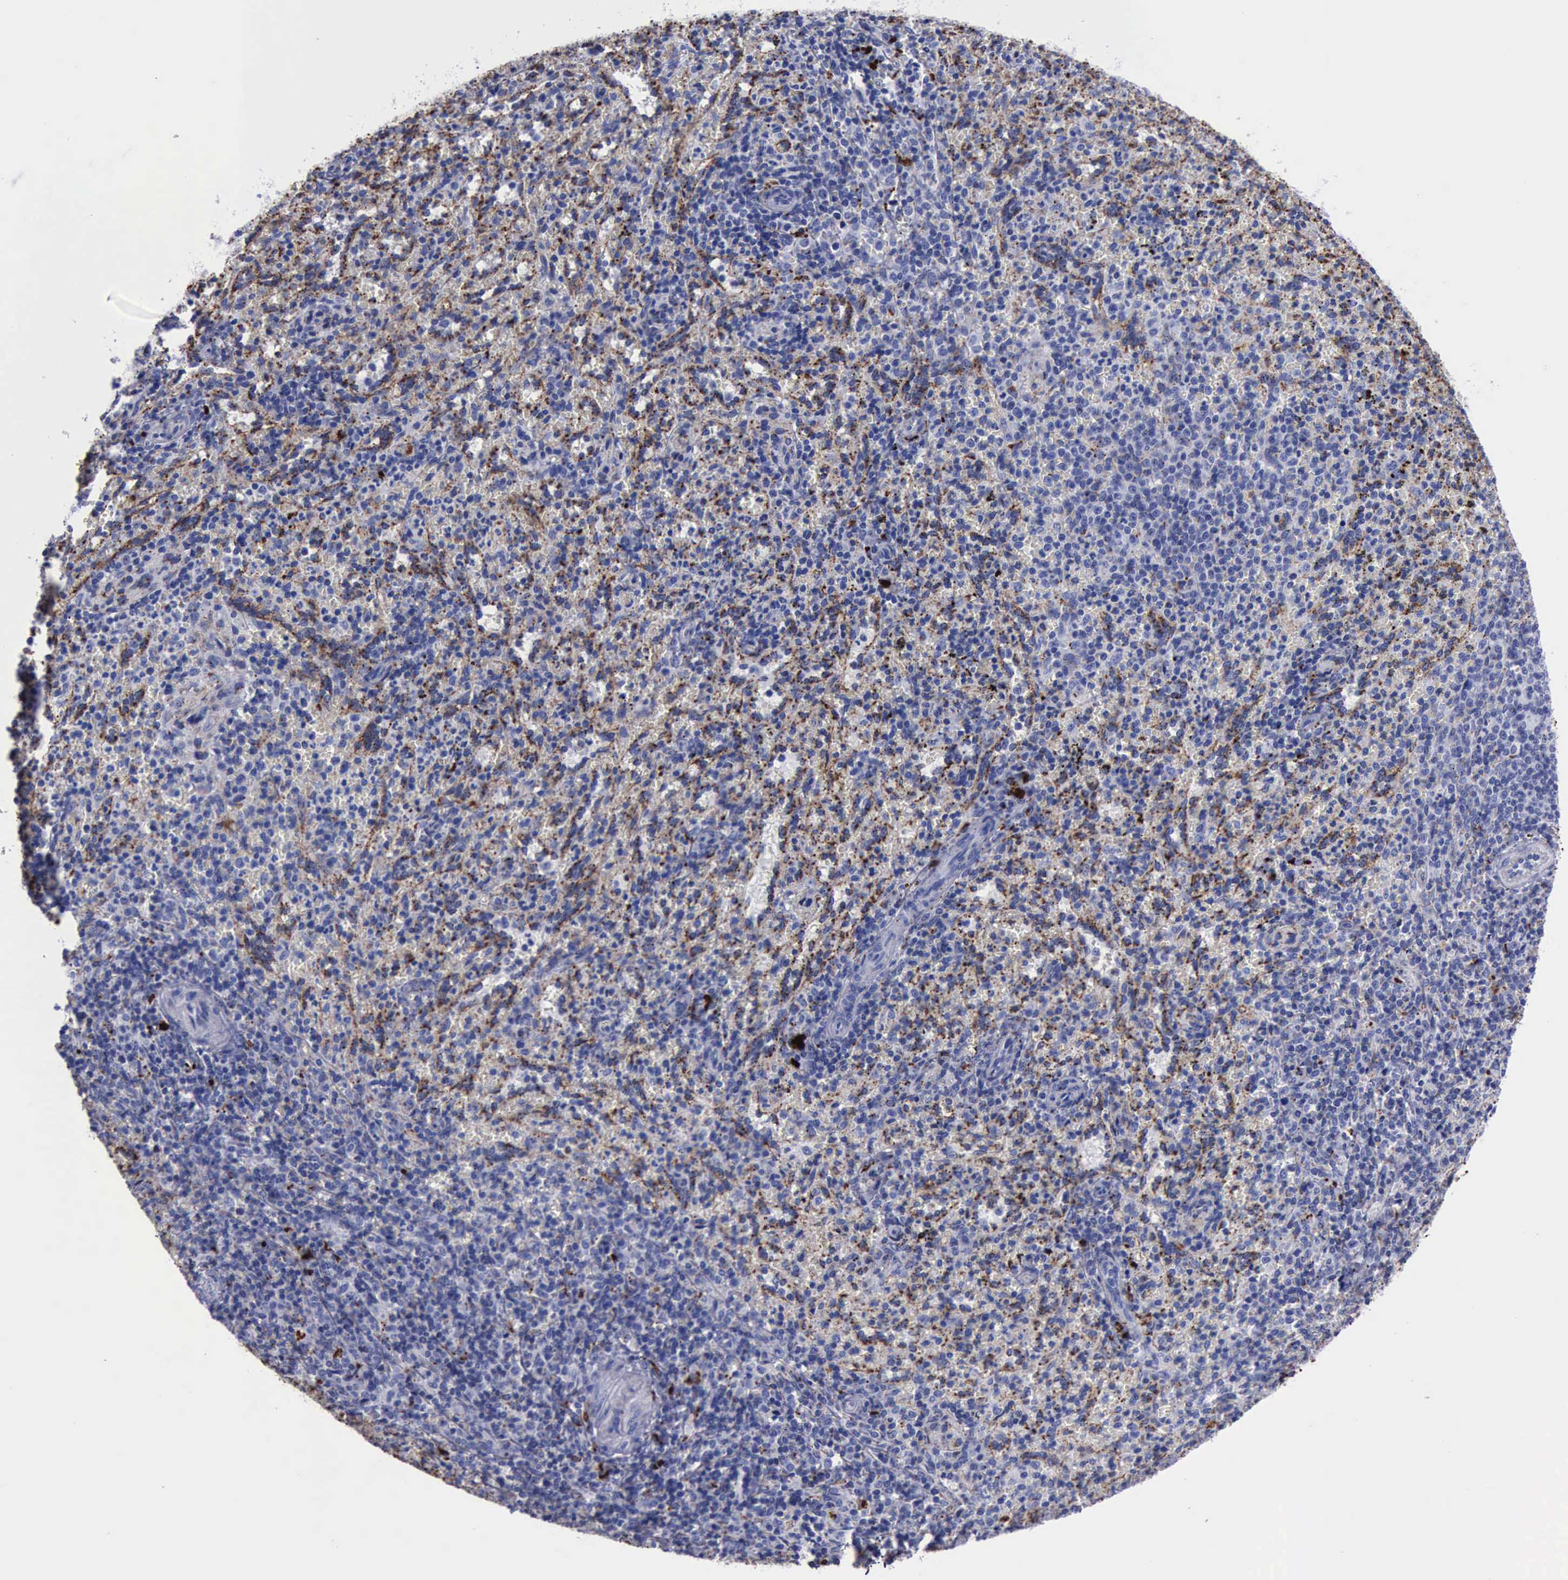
{"staining": {"intensity": "moderate", "quantity": "25%-75%", "location": "cytoplasmic/membranous"}, "tissue": "spleen", "cell_type": "Cells in red pulp", "image_type": "normal", "snomed": [{"axis": "morphology", "description": "Normal tissue, NOS"}, {"axis": "topography", "description": "Spleen"}], "caption": "Protein expression analysis of unremarkable spleen shows moderate cytoplasmic/membranous expression in approximately 25%-75% of cells in red pulp. Nuclei are stained in blue.", "gene": "CTSD", "patient": {"sex": "female", "age": 10}}